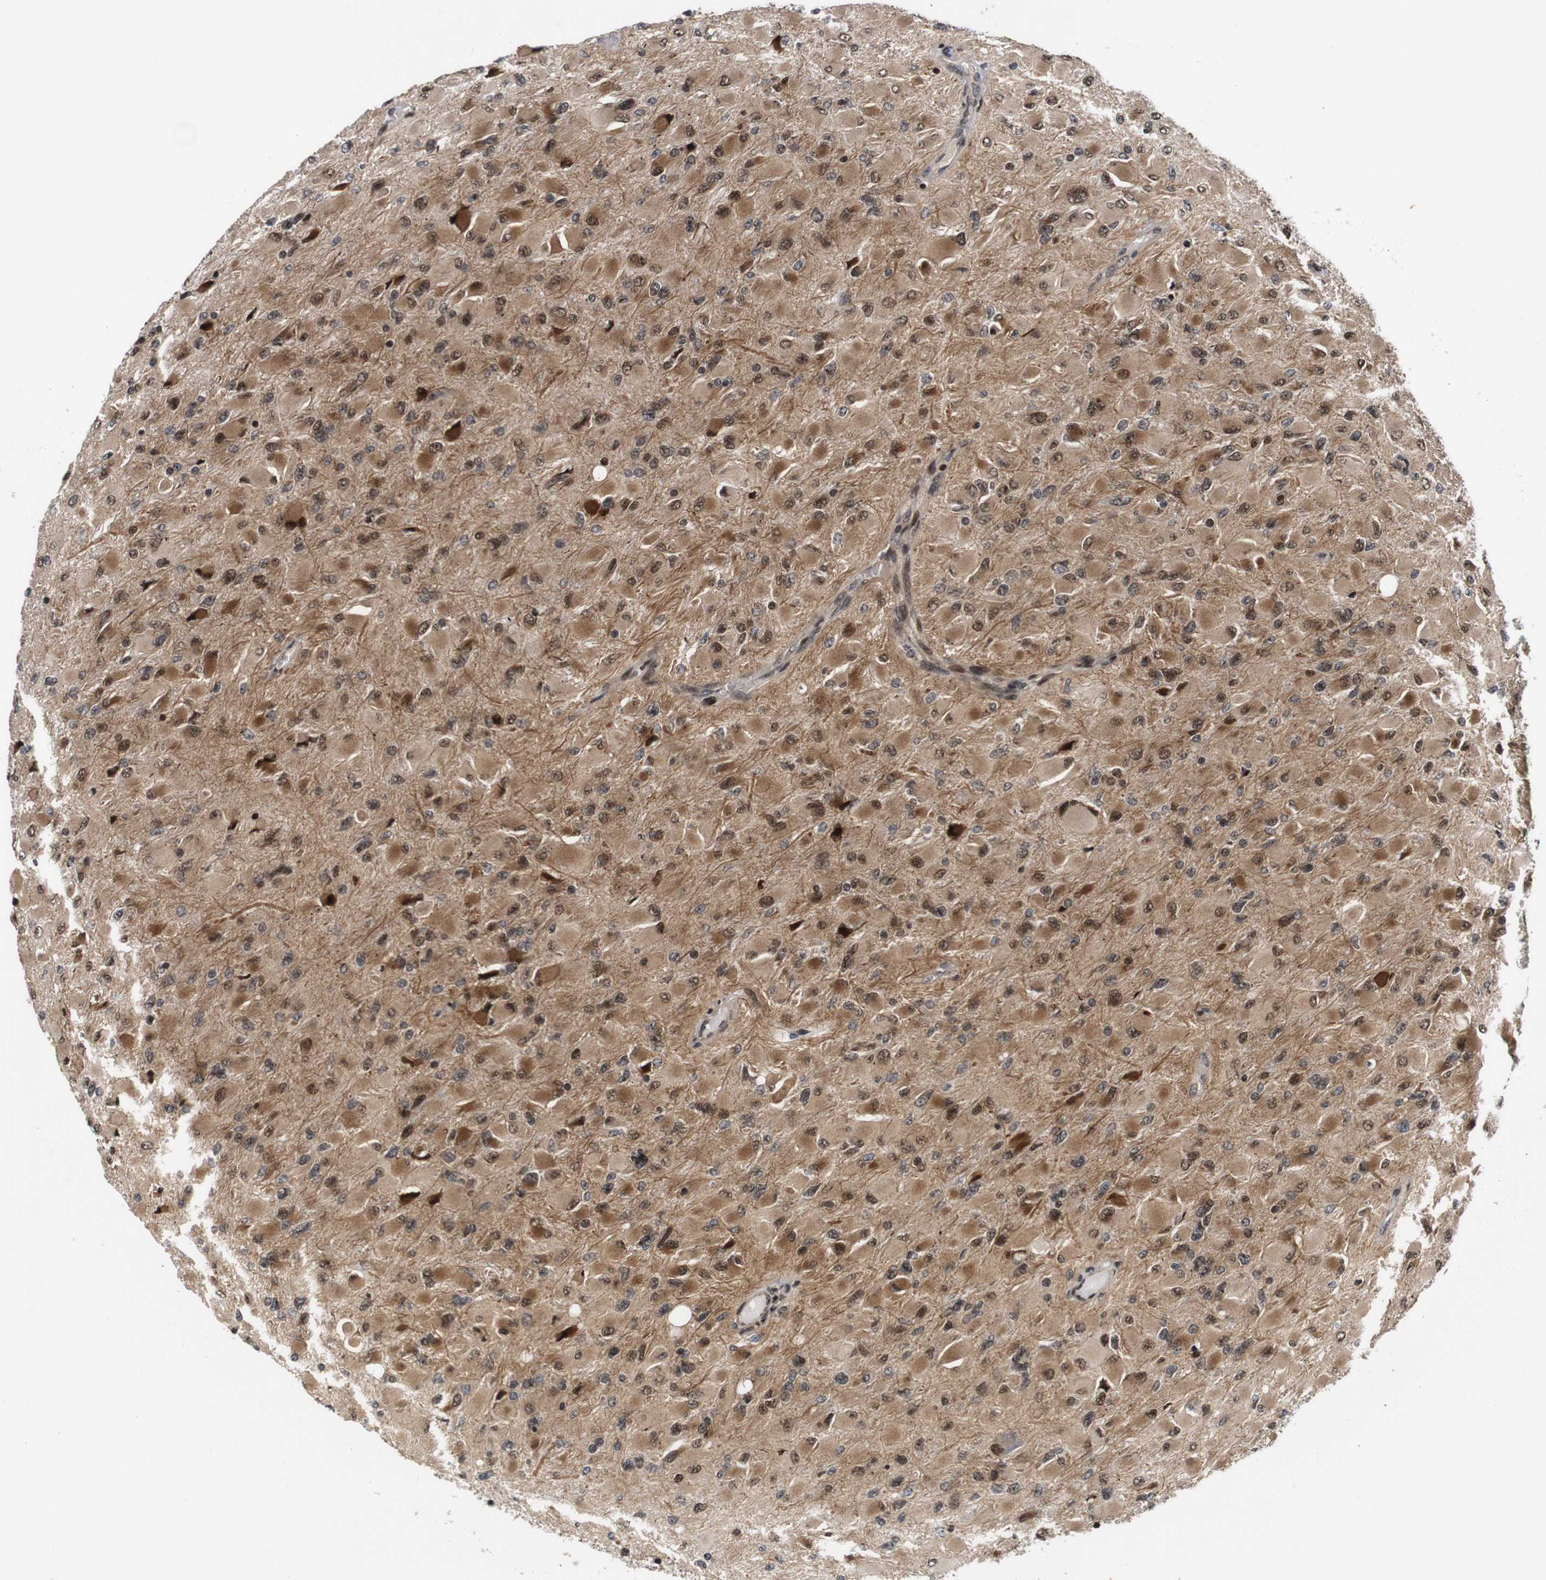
{"staining": {"intensity": "moderate", "quantity": ">75%", "location": "cytoplasmic/membranous,nuclear"}, "tissue": "glioma", "cell_type": "Tumor cells", "image_type": "cancer", "snomed": [{"axis": "morphology", "description": "Glioma, malignant, High grade"}, {"axis": "topography", "description": "Cerebral cortex"}], "caption": "Human glioma stained with a brown dye reveals moderate cytoplasmic/membranous and nuclear positive staining in about >75% of tumor cells.", "gene": "KIF23", "patient": {"sex": "female", "age": 36}}